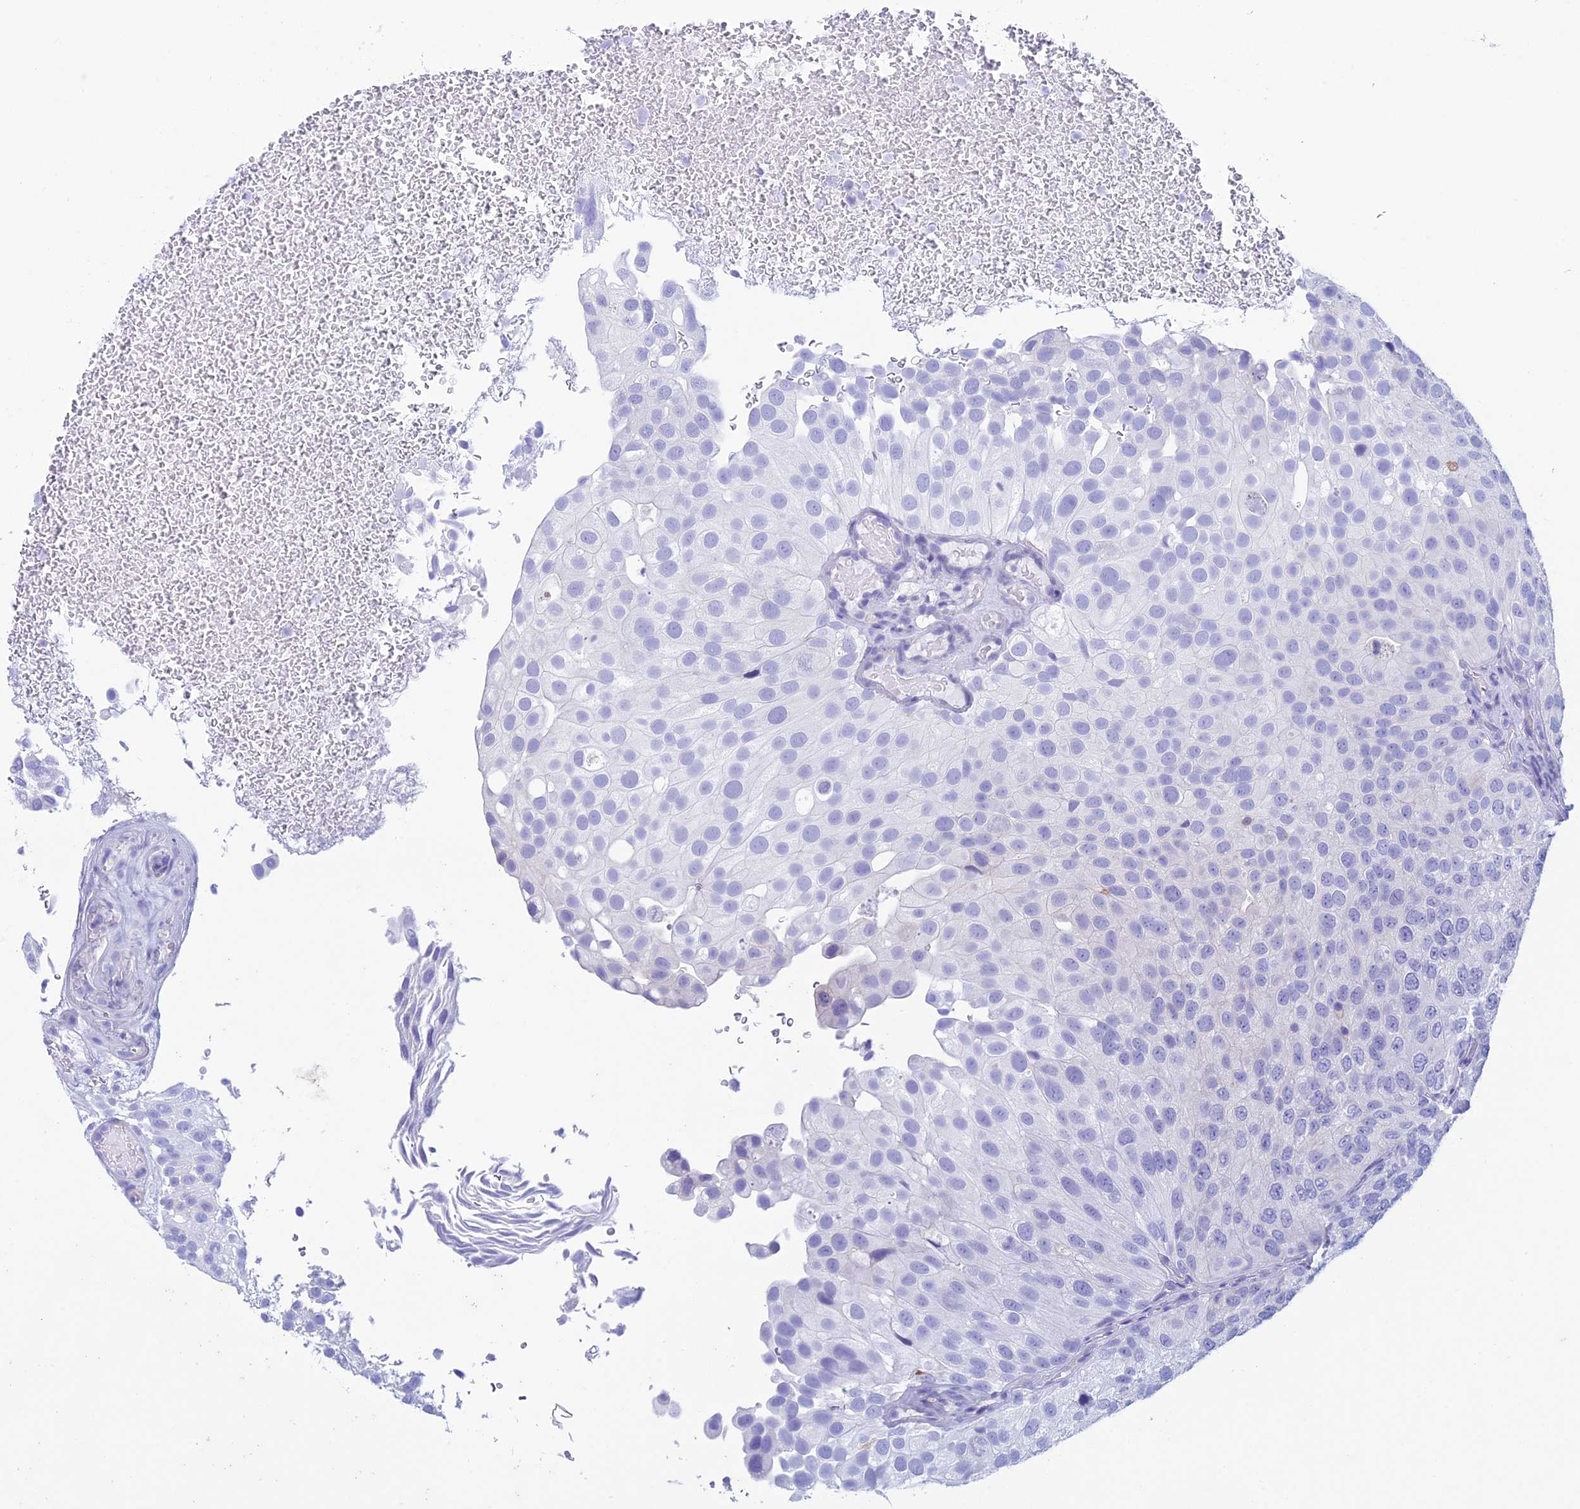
{"staining": {"intensity": "negative", "quantity": "none", "location": "none"}, "tissue": "urothelial cancer", "cell_type": "Tumor cells", "image_type": "cancer", "snomed": [{"axis": "morphology", "description": "Urothelial carcinoma, Low grade"}, {"axis": "topography", "description": "Urinary bladder"}], "caption": "Photomicrograph shows no protein positivity in tumor cells of urothelial cancer tissue.", "gene": "KCNK17", "patient": {"sex": "male", "age": 78}}